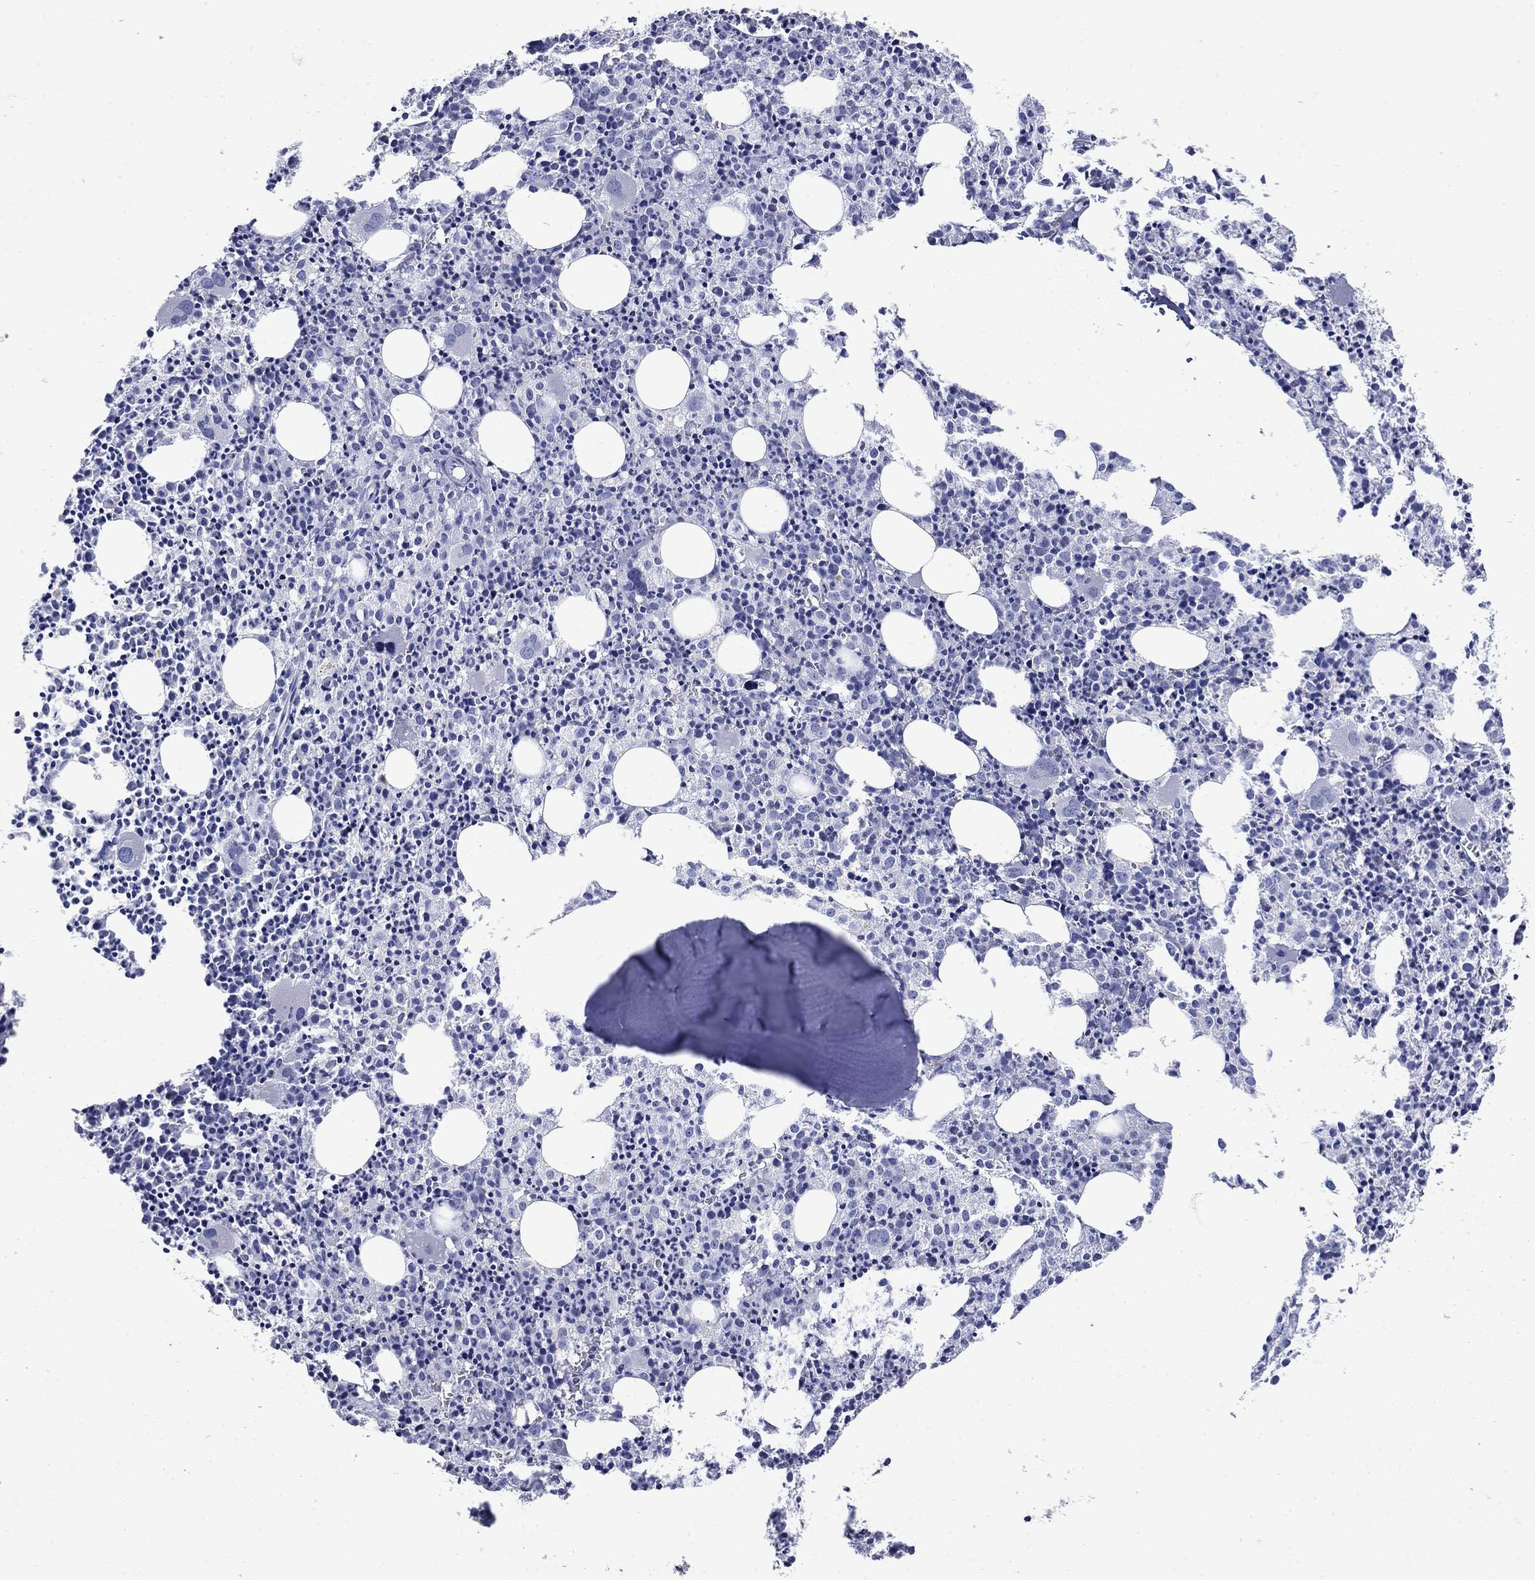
{"staining": {"intensity": "negative", "quantity": "none", "location": "none"}, "tissue": "bone marrow", "cell_type": "Hematopoietic cells", "image_type": "normal", "snomed": [{"axis": "morphology", "description": "Normal tissue, NOS"}, {"axis": "morphology", "description": "Inflammation, NOS"}, {"axis": "topography", "description": "Bone marrow"}], "caption": "This is a image of immunohistochemistry staining of benign bone marrow, which shows no staining in hematopoietic cells. Brightfield microscopy of immunohistochemistry stained with DAB (3,3'-diaminobenzidine) (brown) and hematoxylin (blue), captured at high magnification.", "gene": "CD1A", "patient": {"sex": "male", "age": 3}}